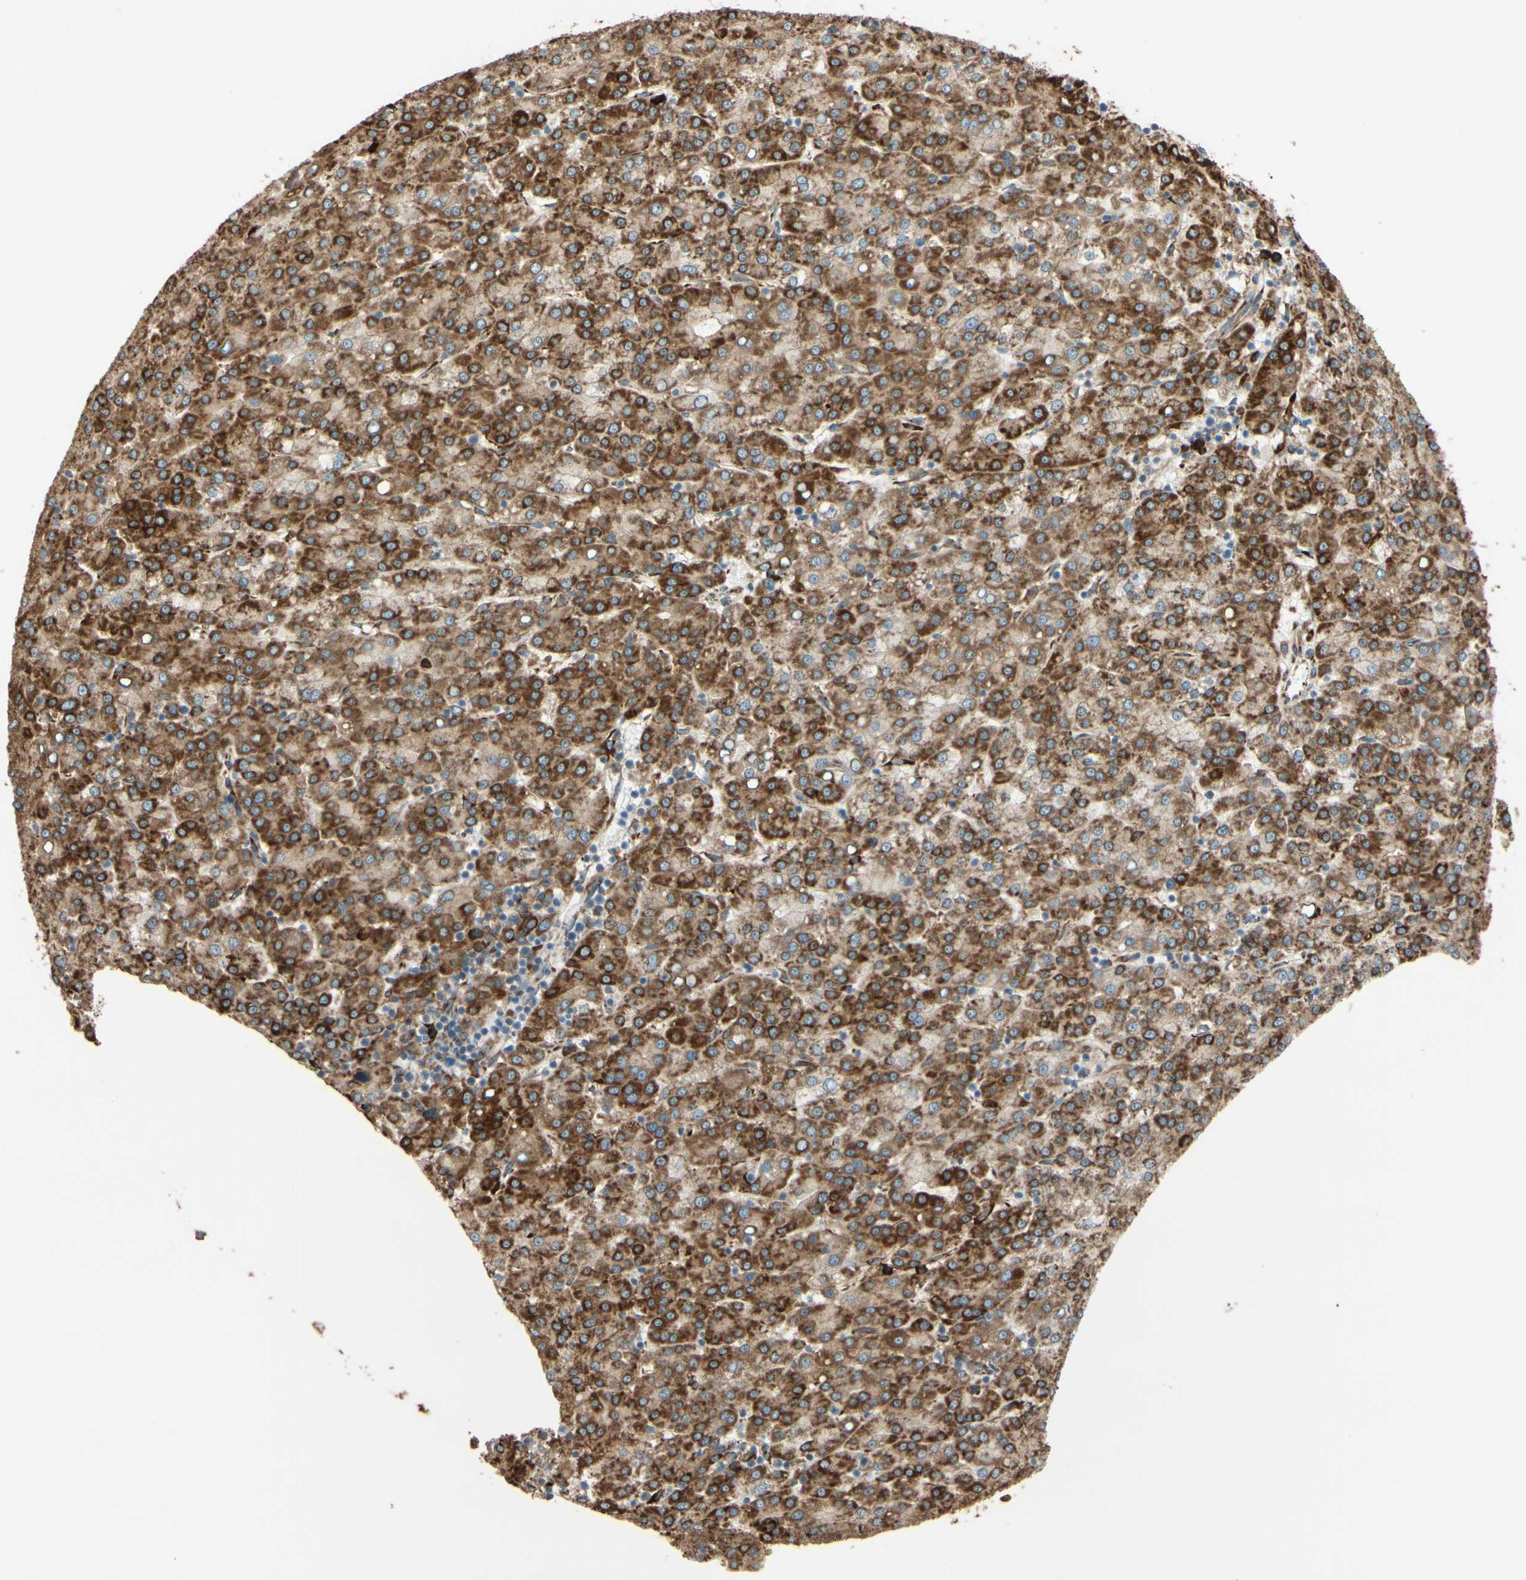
{"staining": {"intensity": "strong", "quantity": ">75%", "location": "cytoplasmic/membranous"}, "tissue": "liver cancer", "cell_type": "Tumor cells", "image_type": "cancer", "snomed": [{"axis": "morphology", "description": "Carcinoma, Hepatocellular, NOS"}, {"axis": "topography", "description": "Liver"}], "caption": "Human liver cancer stained with a brown dye reveals strong cytoplasmic/membranous positive expression in about >75% of tumor cells.", "gene": "RRBP1", "patient": {"sex": "female", "age": 58}}